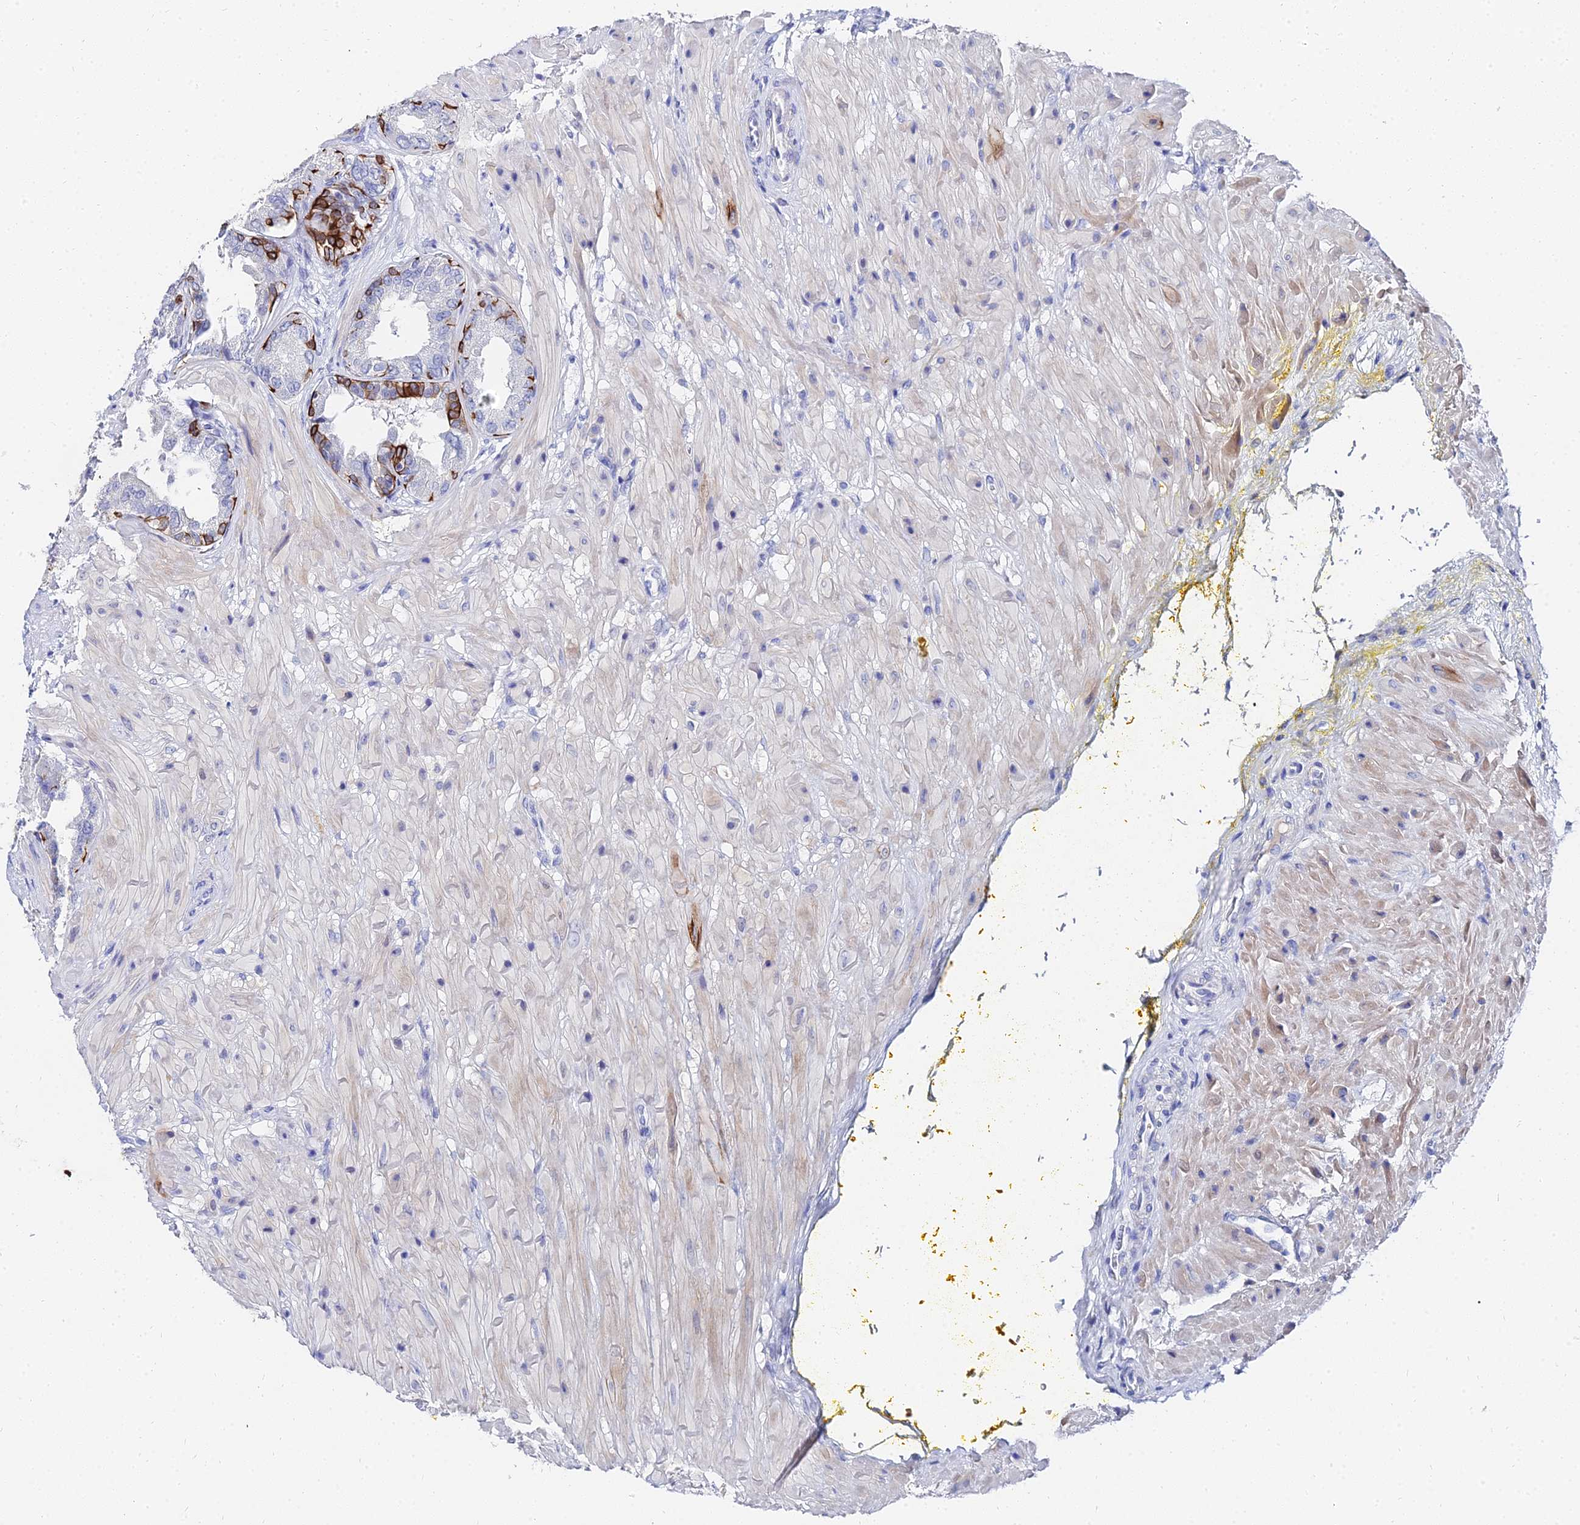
{"staining": {"intensity": "strong", "quantity": "<25%", "location": "cytoplasmic/membranous"}, "tissue": "seminal vesicle", "cell_type": "Glandular cells", "image_type": "normal", "snomed": [{"axis": "morphology", "description": "Normal tissue, NOS"}, {"axis": "topography", "description": "Seminal veicle"}], "caption": "Seminal vesicle stained with IHC reveals strong cytoplasmic/membranous expression in approximately <25% of glandular cells. The protein is shown in brown color, while the nuclei are stained blue.", "gene": "KRT17", "patient": {"sex": "male", "age": 63}}